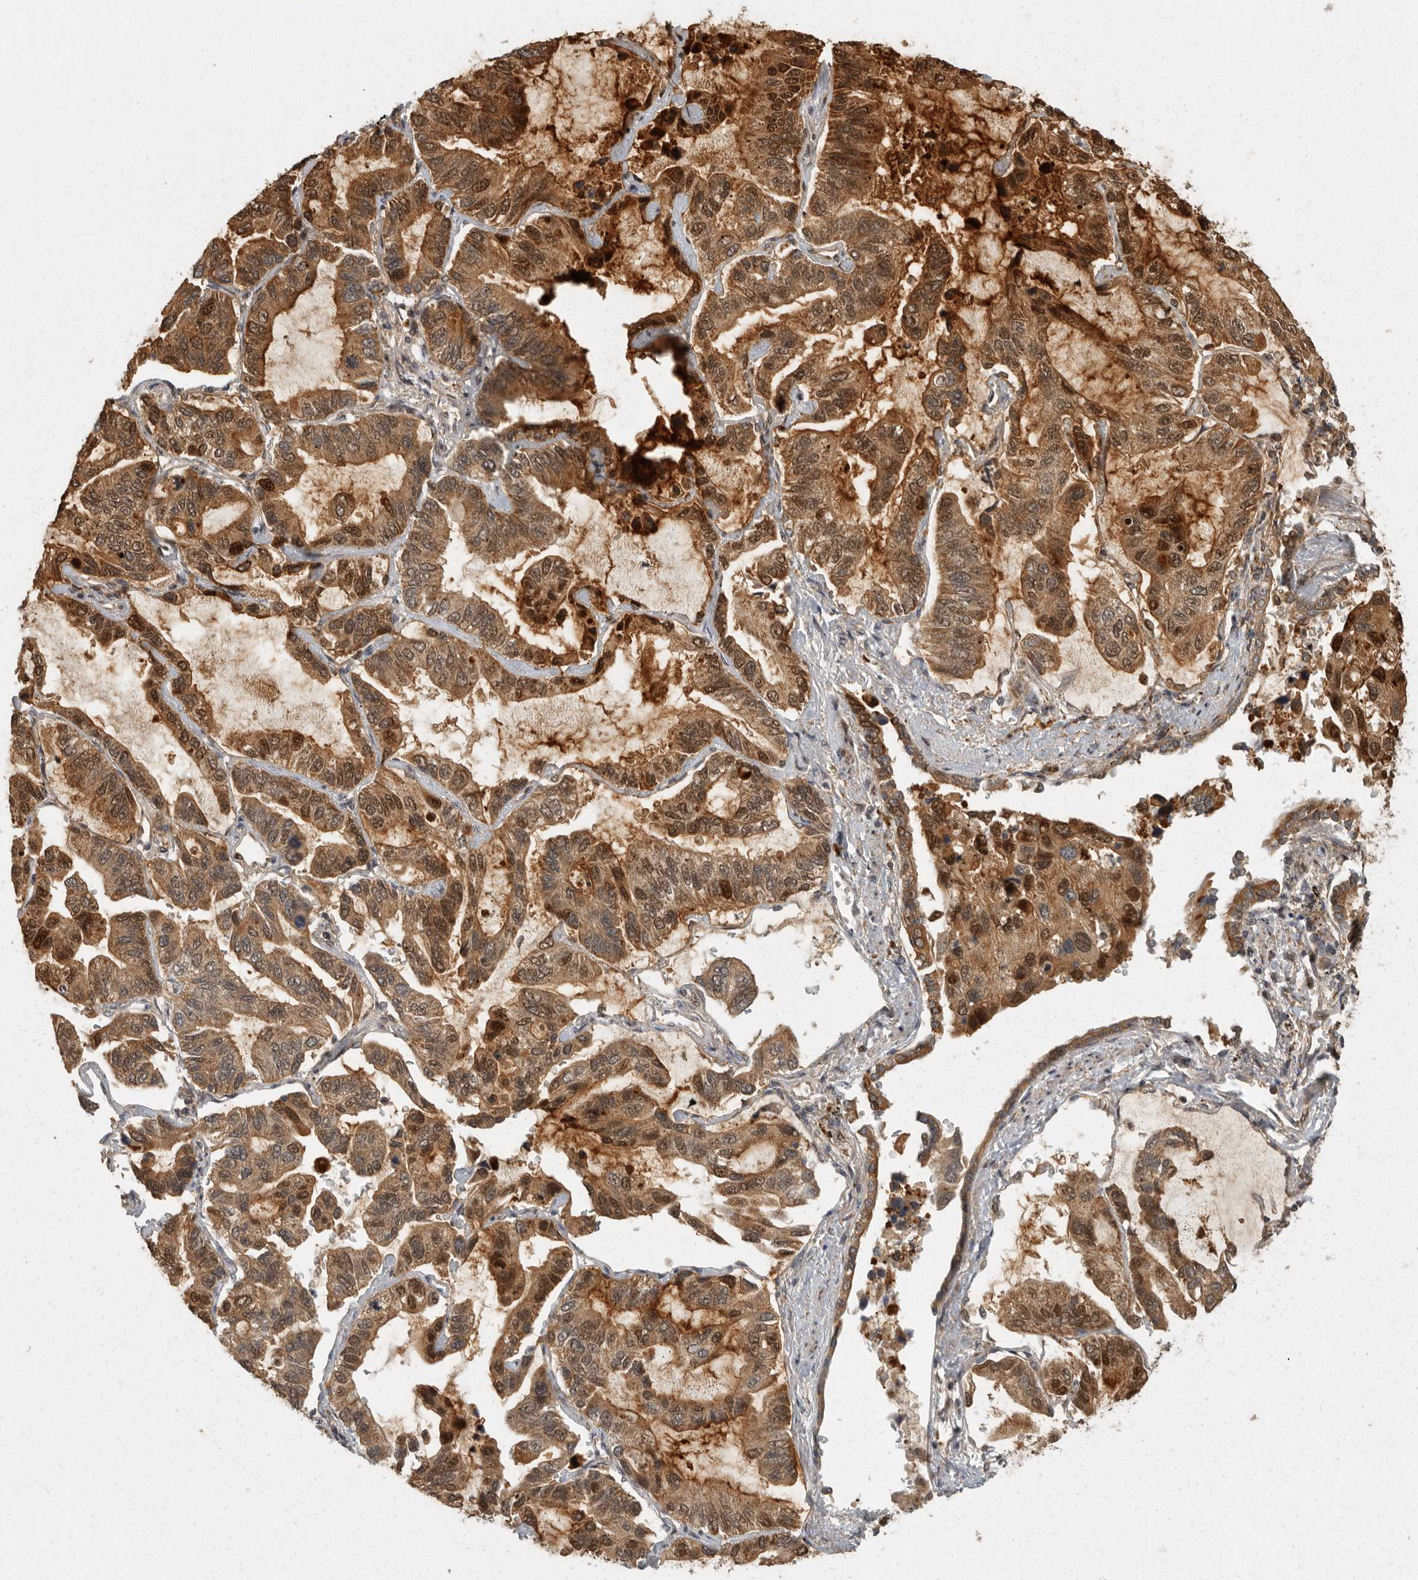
{"staining": {"intensity": "strong", "quantity": ">75%", "location": "cytoplasmic/membranous,nuclear"}, "tissue": "lung cancer", "cell_type": "Tumor cells", "image_type": "cancer", "snomed": [{"axis": "morphology", "description": "Adenocarcinoma, NOS"}, {"axis": "topography", "description": "Lung"}], "caption": "Lung cancer stained for a protein reveals strong cytoplasmic/membranous and nuclear positivity in tumor cells.", "gene": "SWT1", "patient": {"sex": "male", "age": 64}}